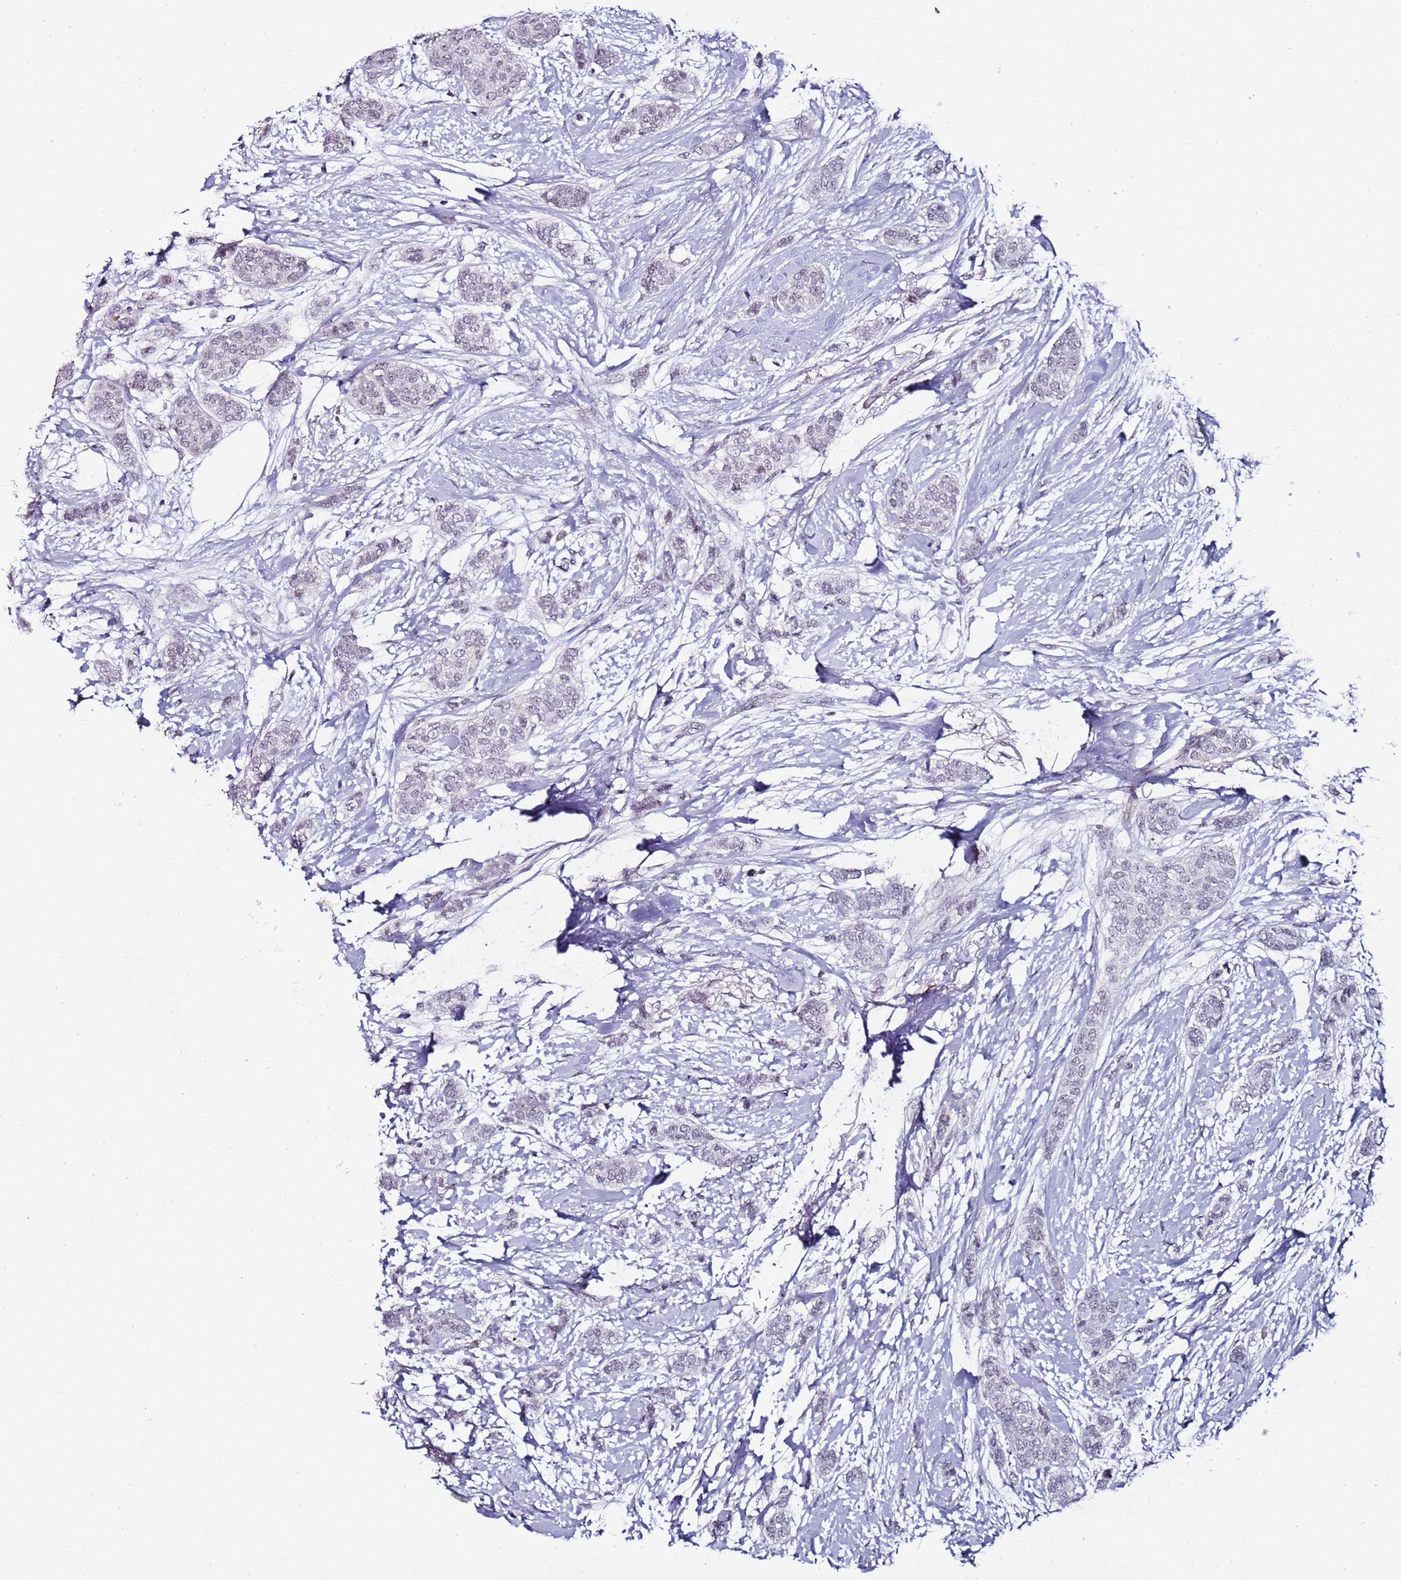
{"staining": {"intensity": "negative", "quantity": "none", "location": "none"}, "tissue": "breast cancer", "cell_type": "Tumor cells", "image_type": "cancer", "snomed": [{"axis": "morphology", "description": "Duct carcinoma"}, {"axis": "topography", "description": "Breast"}], "caption": "This photomicrograph is of breast cancer (intraductal carcinoma) stained with IHC to label a protein in brown with the nuclei are counter-stained blue. There is no expression in tumor cells.", "gene": "PSMA7", "patient": {"sex": "female", "age": 72}}